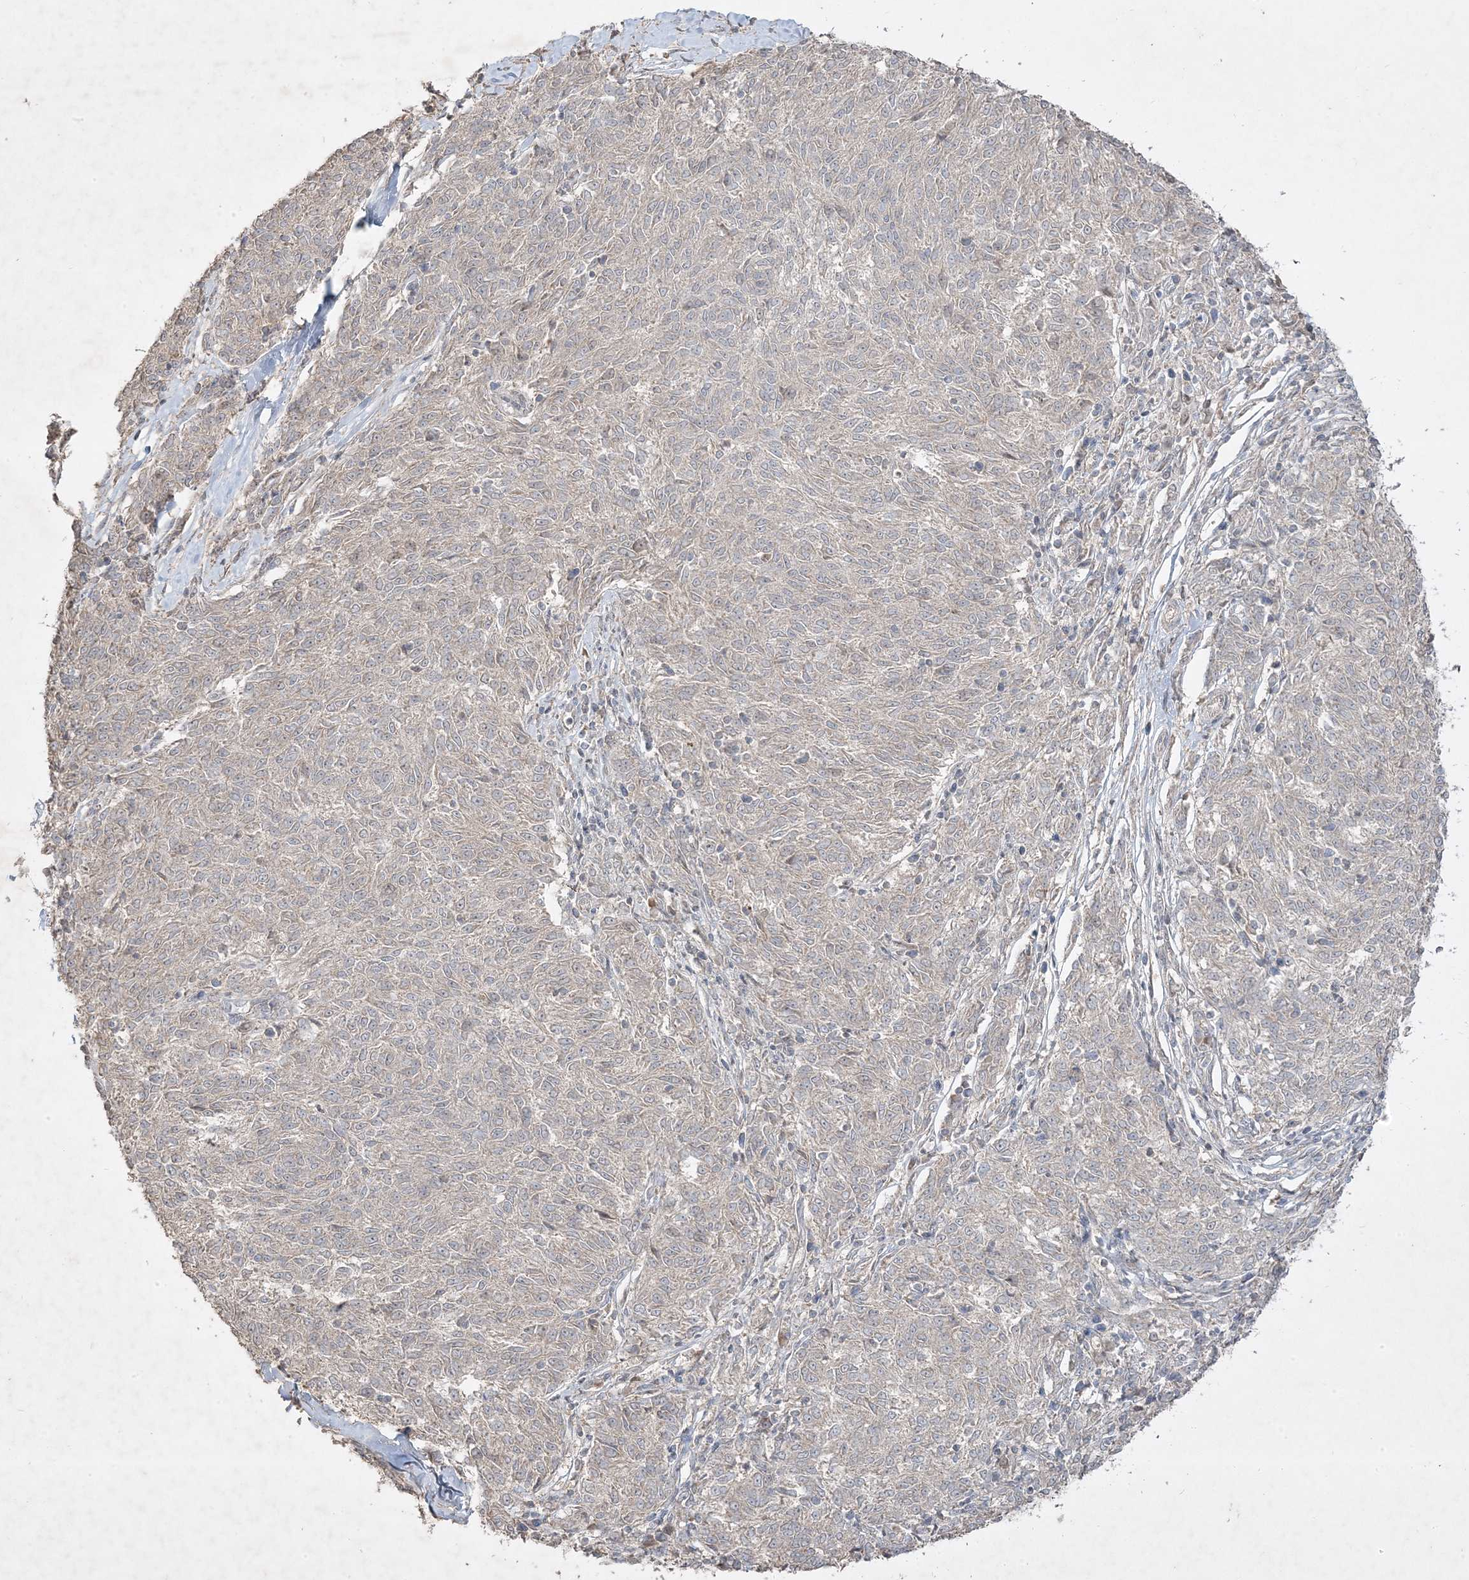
{"staining": {"intensity": "negative", "quantity": "none", "location": "none"}, "tissue": "melanoma", "cell_type": "Tumor cells", "image_type": "cancer", "snomed": [{"axis": "morphology", "description": "Malignant melanoma, NOS"}, {"axis": "topography", "description": "Skin"}], "caption": "There is no significant expression in tumor cells of melanoma.", "gene": "RGL4", "patient": {"sex": "female", "age": 72}}